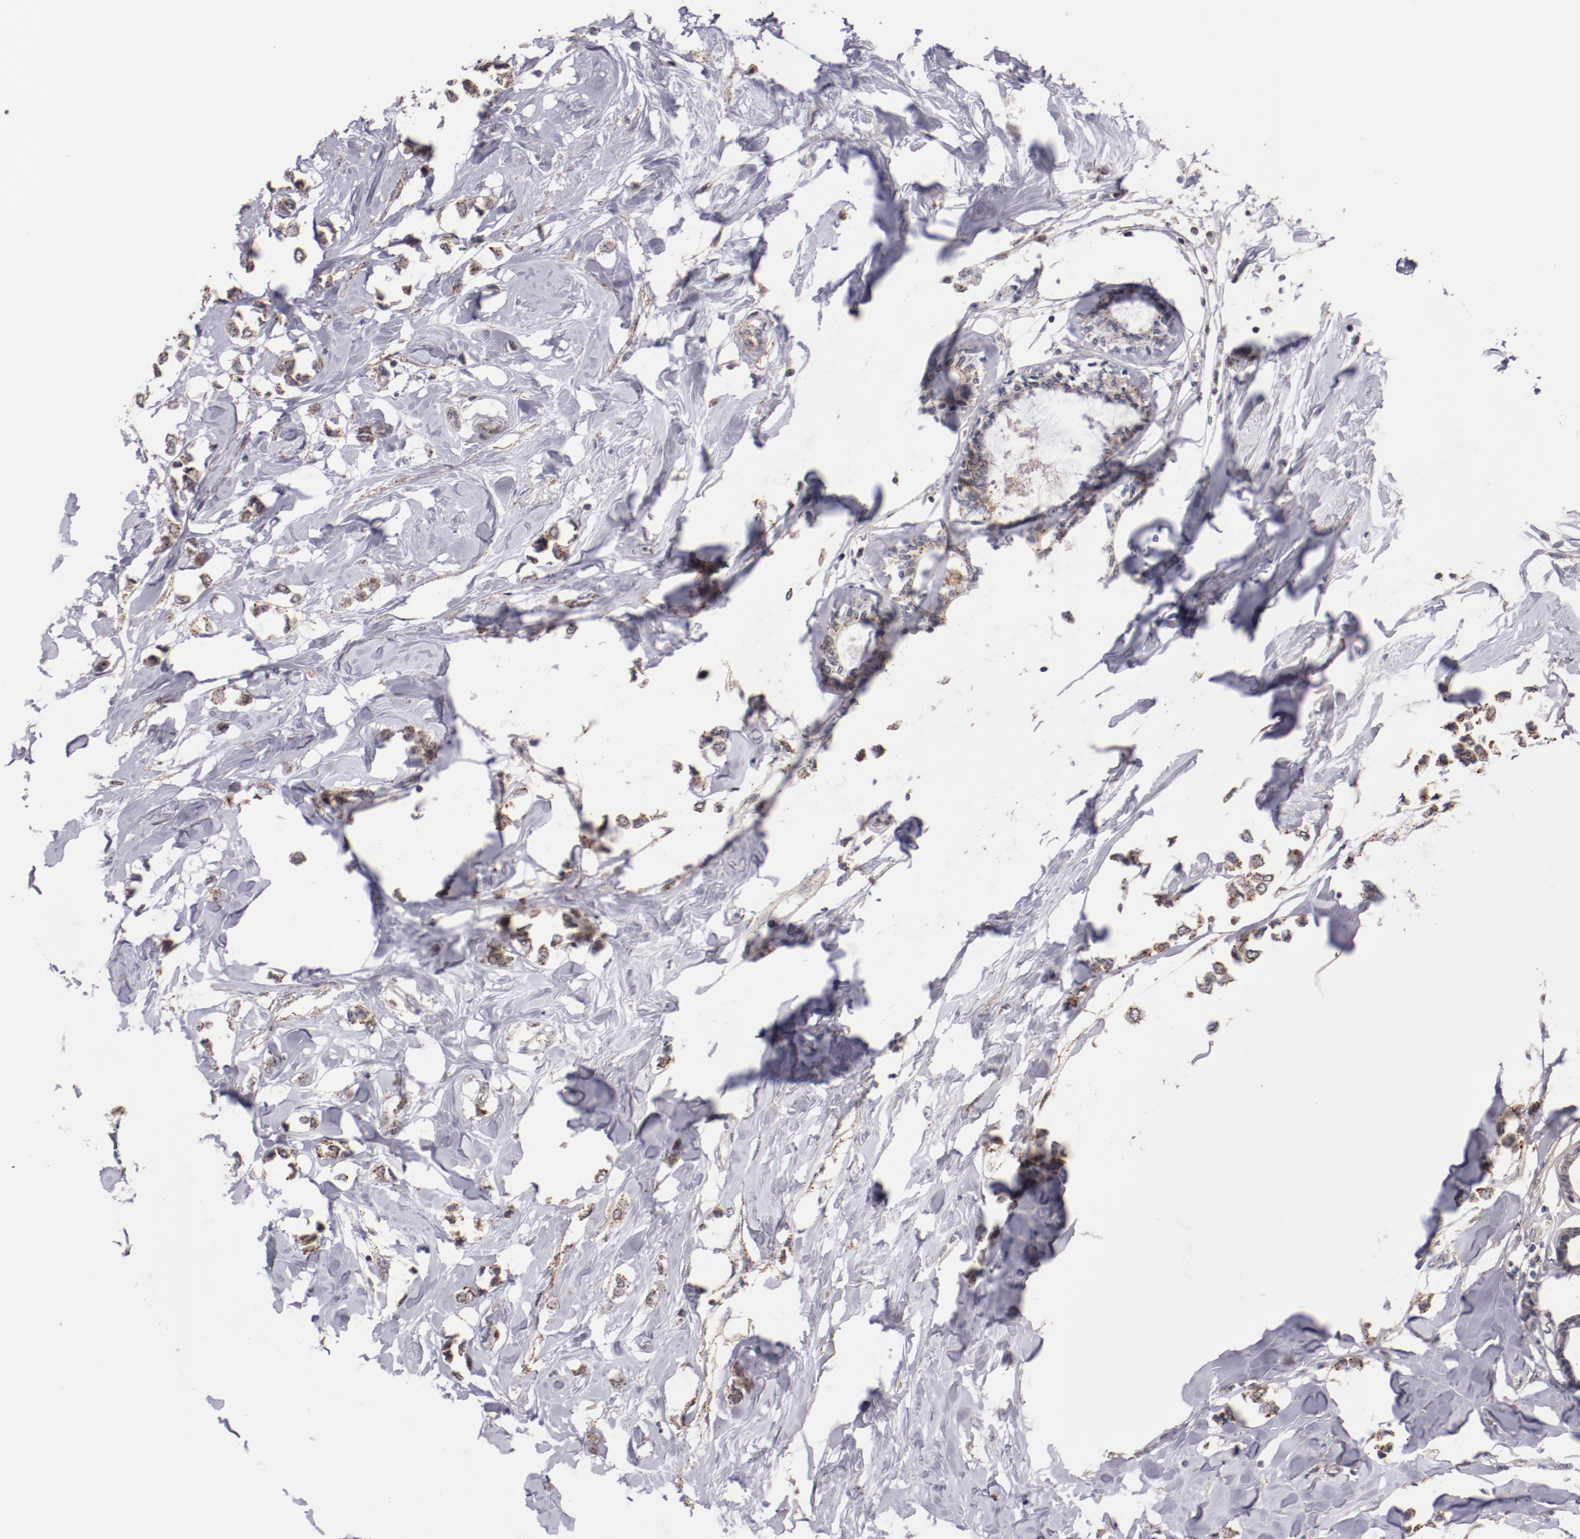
{"staining": {"intensity": "weak", "quantity": ">75%", "location": "cytoplasmic/membranous"}, "tissue": "breast cancer", "cell_type": "Tumor cells", "image_type": "cancer", "snomed": [{"axis": "morphology", "description": "Lobular carcinoma"}, {"axis": "topography", "description": "Breast"}], "caption": "Breast cancer (lobular carcinoma) stained with a protein marker shows weak staining in tumor cells.", "gene": "SYP", "patient": {"sex": "female", "age": 51}}